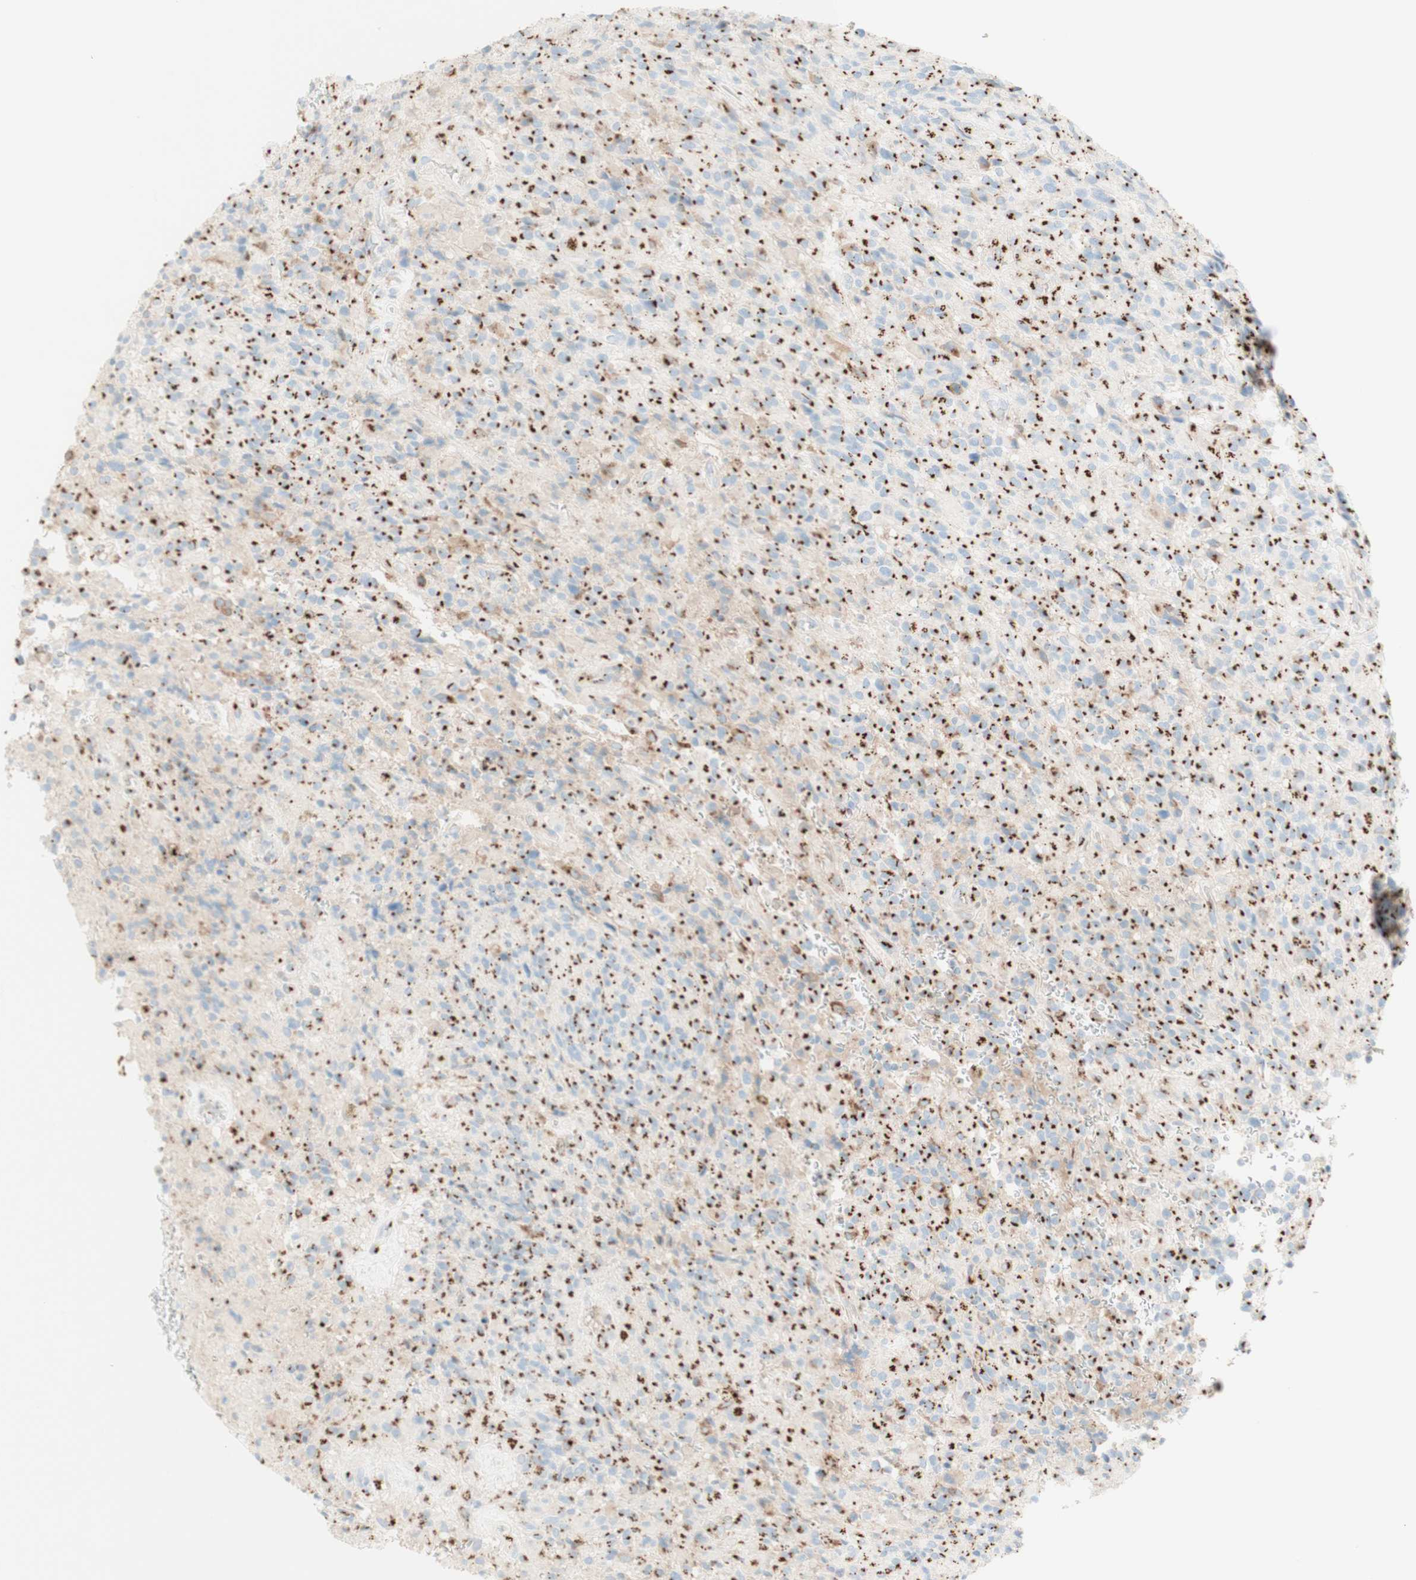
{"staining": {"intensity": "strong", "quantity": "25%-75%", "location": "cytoplasmic/membranous"}, "tissue": "glioma", "cell_type": "Tumor cells", "image_type": "cancer", "snomed": [{"axis": "morphology", "description": "Glioma, malignant, High grade"}, {"axis": "topography", "description": "Brain"}], "caption": "Malignant glioma (high-grade) tissue reveals strong cytoplasmic/membranous staining in approximately 25%-75% of tumor cells, visualized by immunohistochemistry. The staining was performed using DAB to visualize the protein expression in brown, while the nuclei were stained in blue with hematoxylin (Magnification: 20x).", "gene": "GOLGB1", "patient": {"sex": "male", "age": 71}}